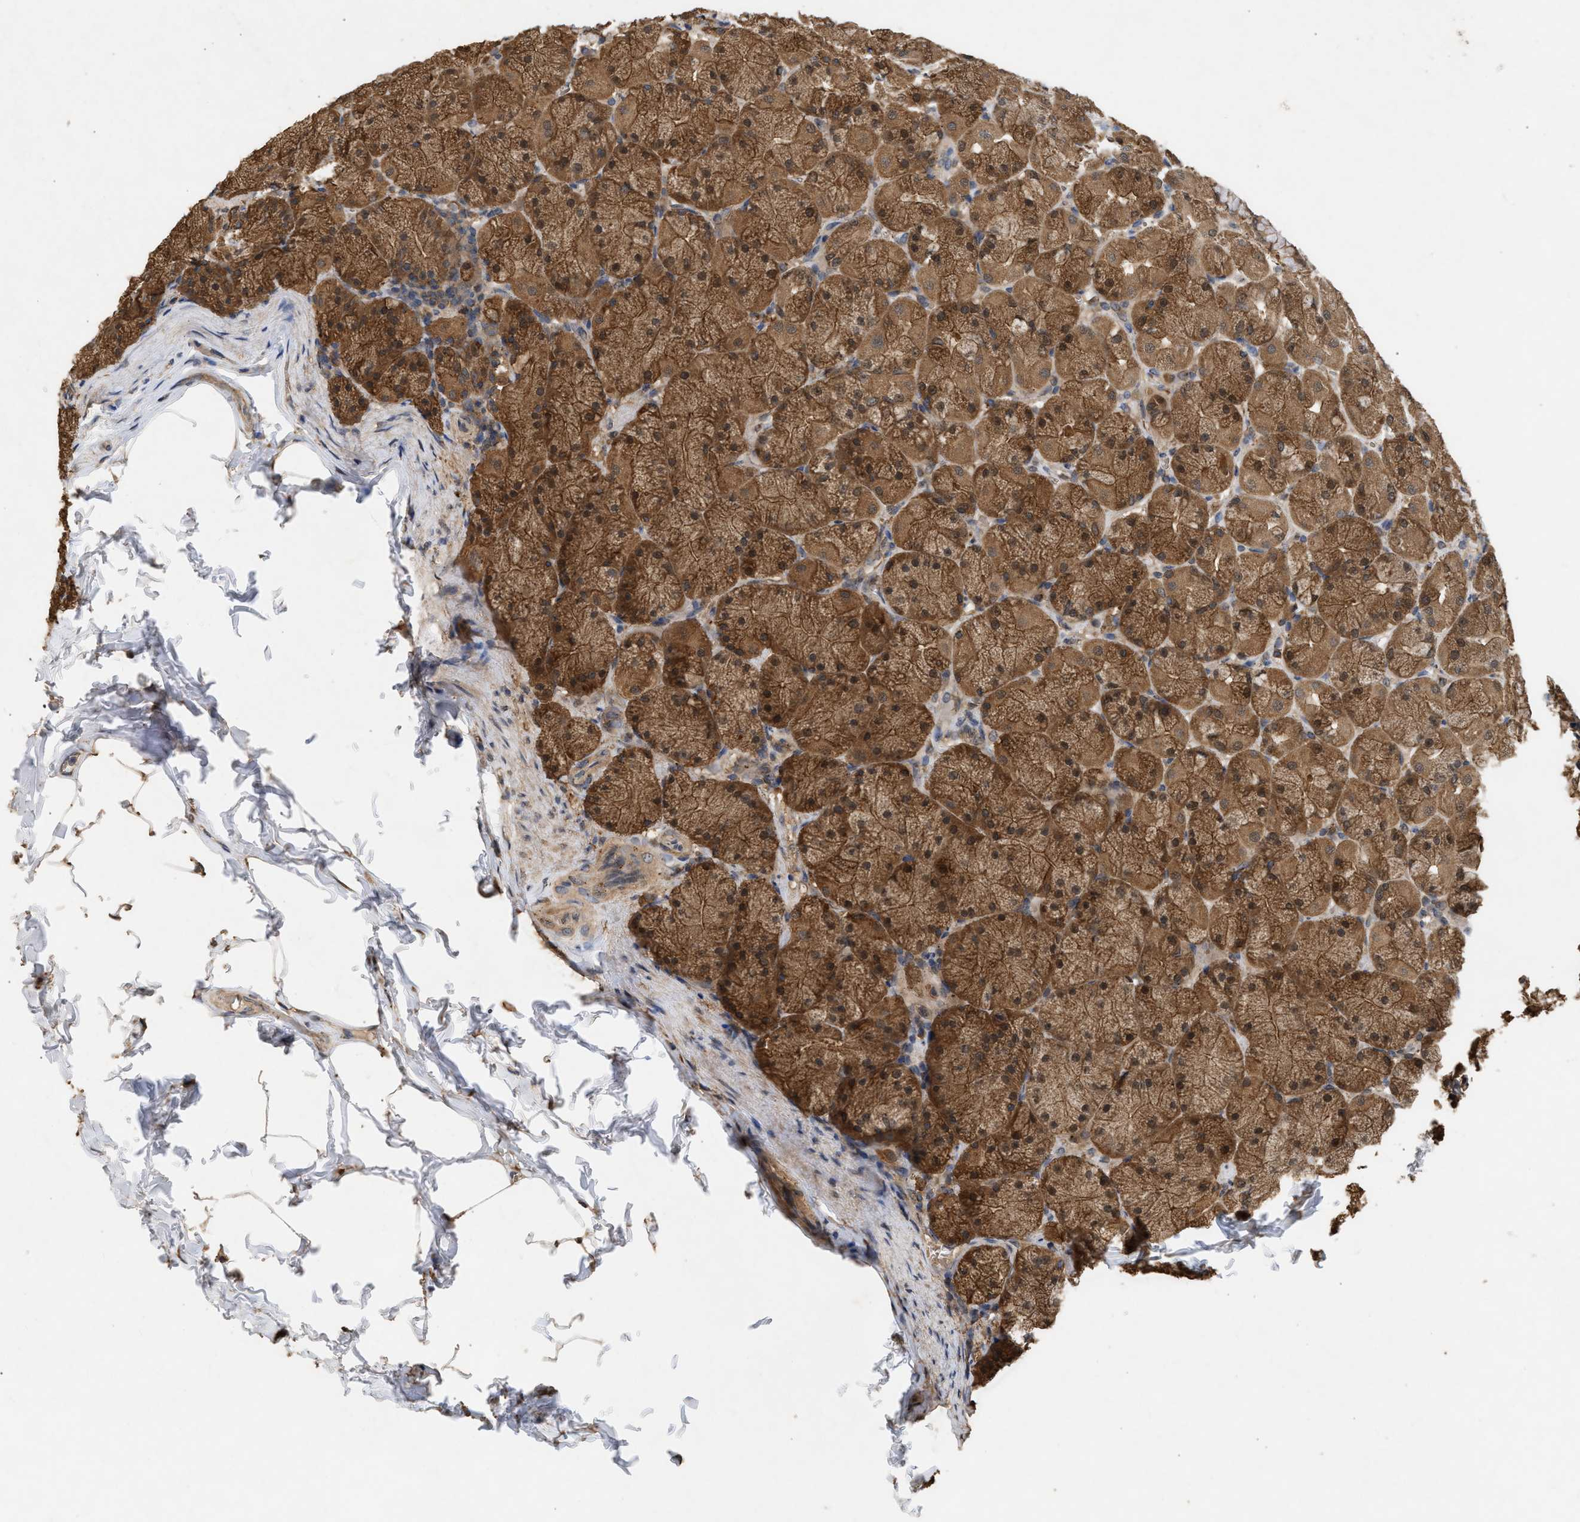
{"staining": {"intensity": "strong", "quantity": ">75%", "location": "cytoplasmic/membranous,nuclear"}, "tissue": "stomach", "cell_type": "Glandular cells", "image_type": "normal", "snomed": [{"axis": "morphology", "description": "Normal tissue, NOS"}, {"axis": "topography", "description": "Stomach, upper"}], "caption": "Protein analysis of normal stomach demonstrates strong cytoplasmic/membranous,nuclear positivity in about >75% of glandular cells. The staining was performed using DAB, with brown indicating positive protein expression. Nuclei are stained blue with hematoxylin.", "gene": "FITM1", "patient": {"sex": "female", "age": 56}}